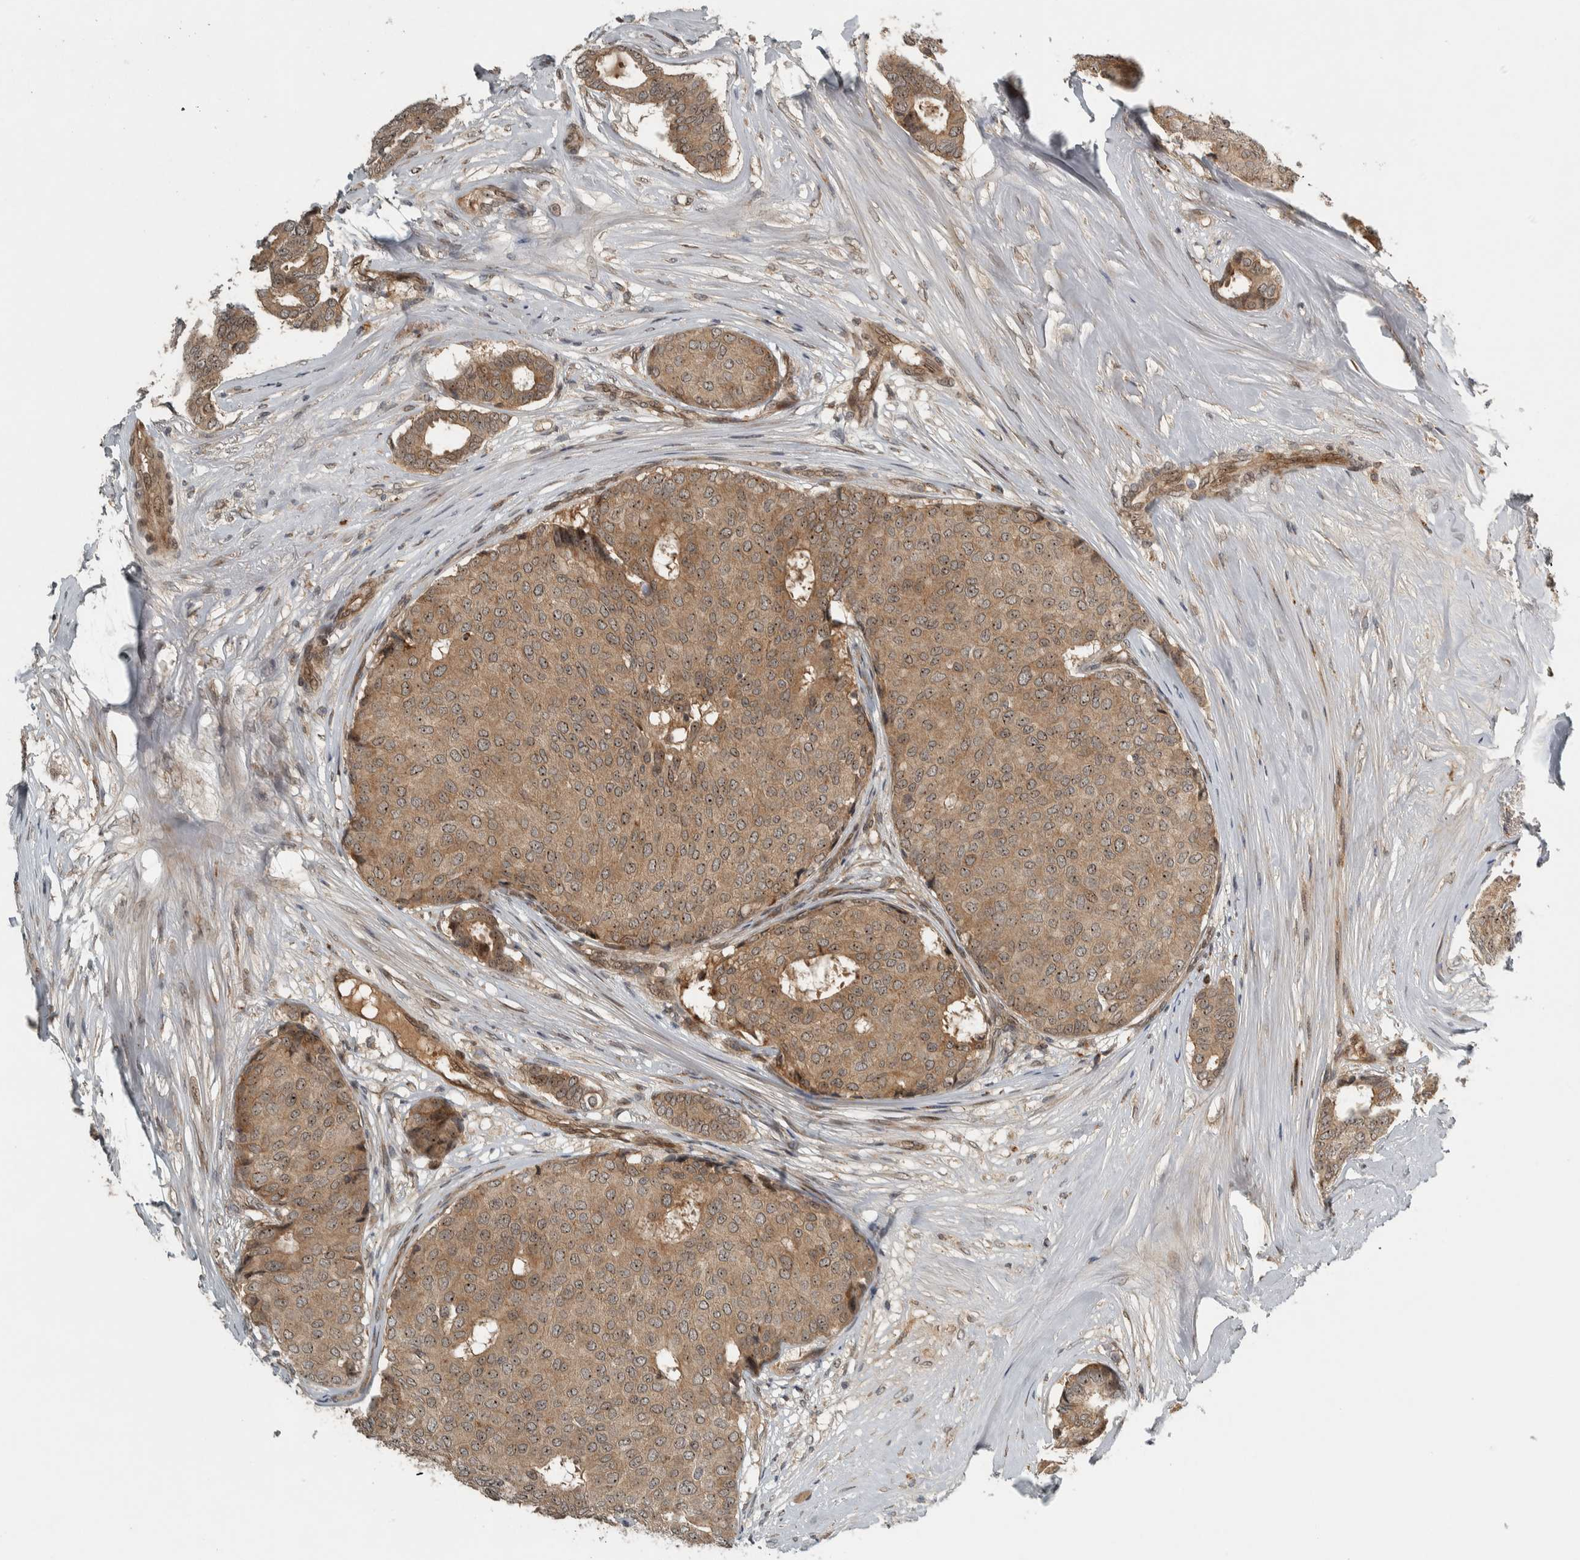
{"staining": {"intensity": "moderate", "quantity": ">75%", "location": "cytoplasmic/membranous,nuclear"}, "tissue": "breast cancer", "cell_type": "Tumor cells", "image_type": "cancer", "snomed": [{"axis": "morphology", "description": "Duct carcinoma"}, {"axis": "topography", "description": "Breast"}], "caption": "Protein analysis of breast cancer tissue shows moderate cytoplasmic/membranous and nuclear expression in approximately >75% of tumor cells.", "gene": "XPO5", "patient": {"sex": "female", "age": 75}}